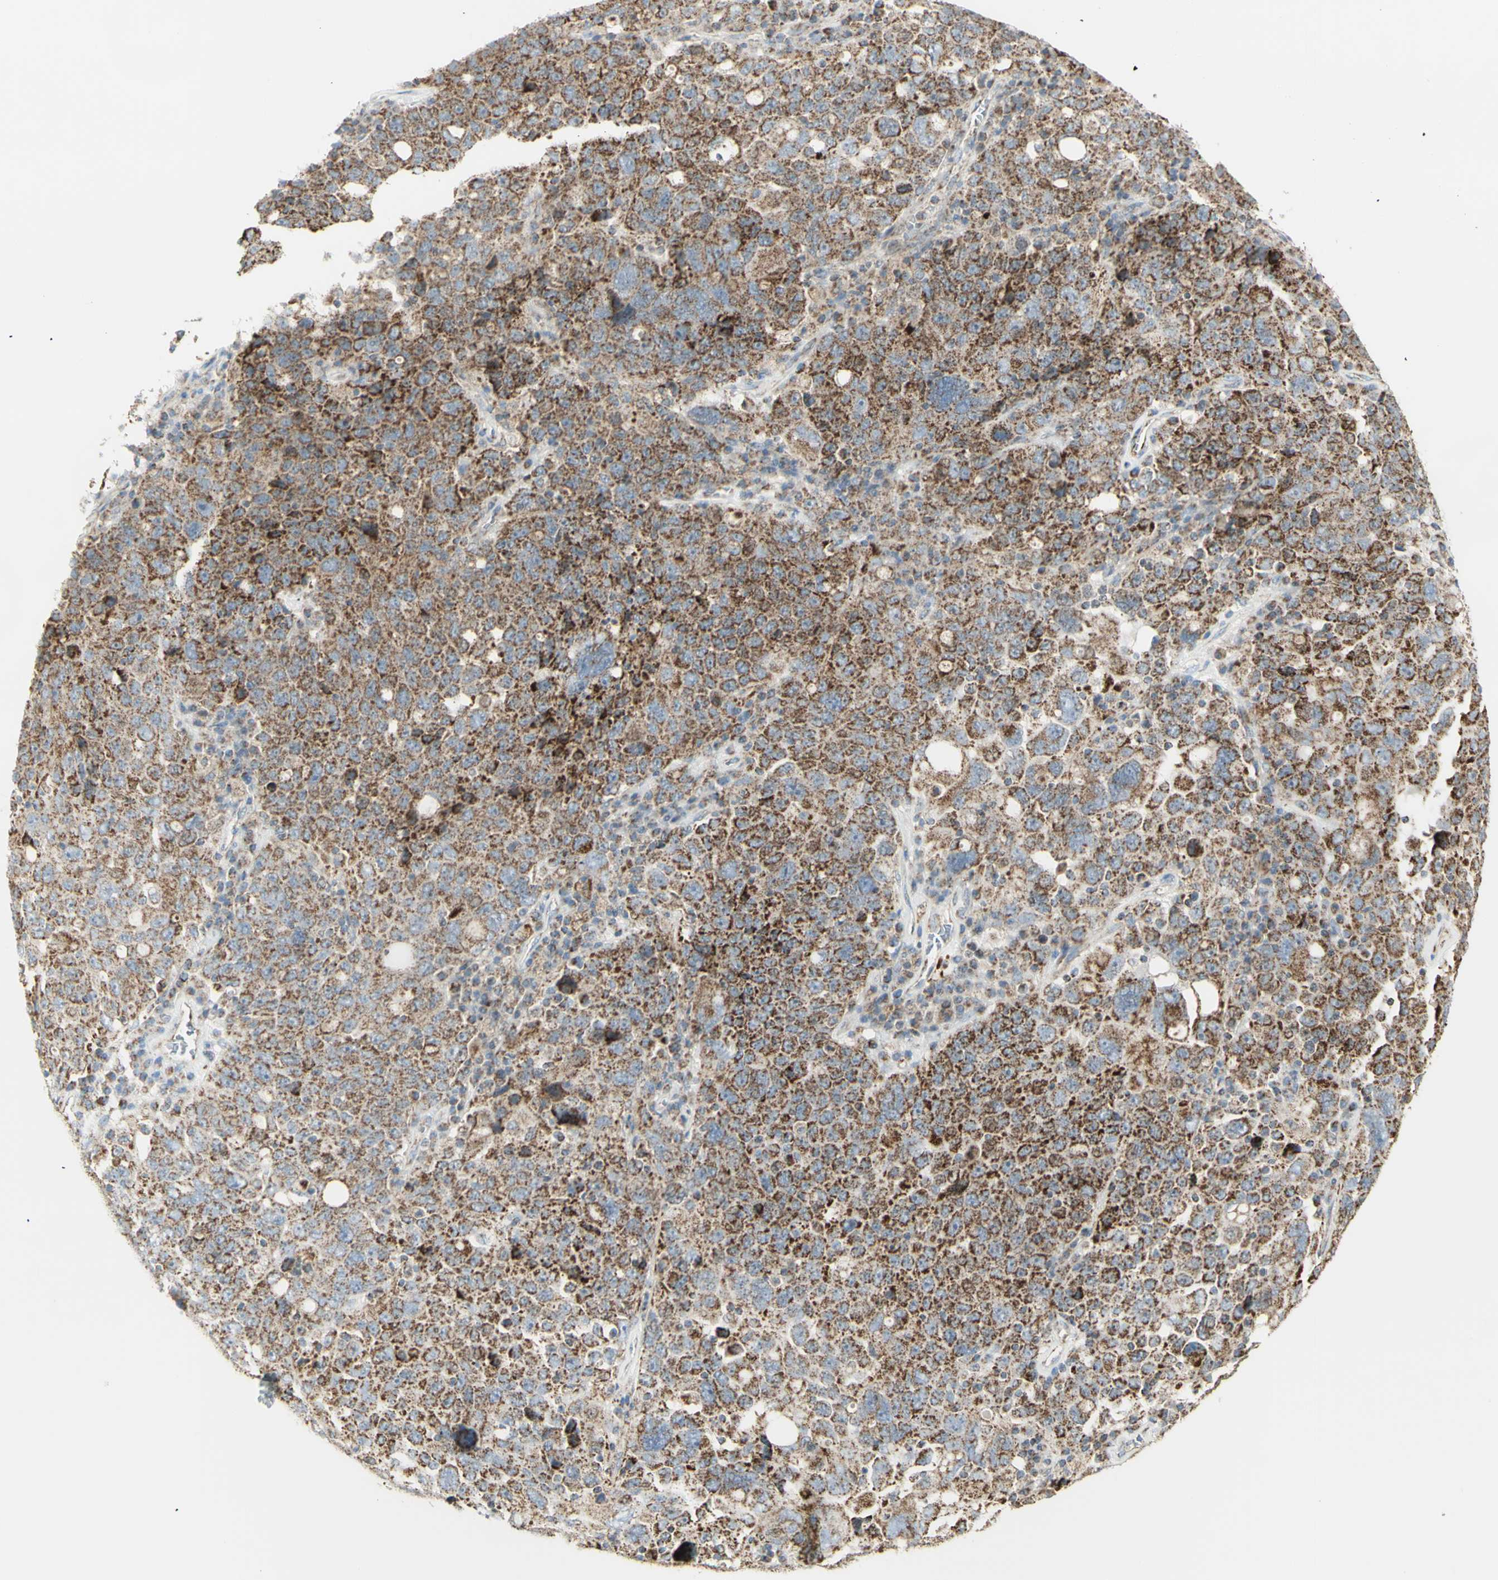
{"staining": {"intensity": "moderate", "quantity": ">75%", "location": "cytoplasmic/membranous"}, "tissue": "ovarian cancer", "cell_type": "Tumor cells", "image_type": "cancer", "snomed": [{"axis": "morphology", "description": "Carcinoma, endometroid"}, {"axis": "topography", "description": "Ovary"}], "caption": "Approximately >75% of tumor cells in human endometroid carcinoma (ovarian) demonstrate moderate cytoplasmic/membranous protein positivity as visualized by brown immunohistochemical staining.", "gene": "LETM1", "patient": {"sex": "female", "age": 62}}